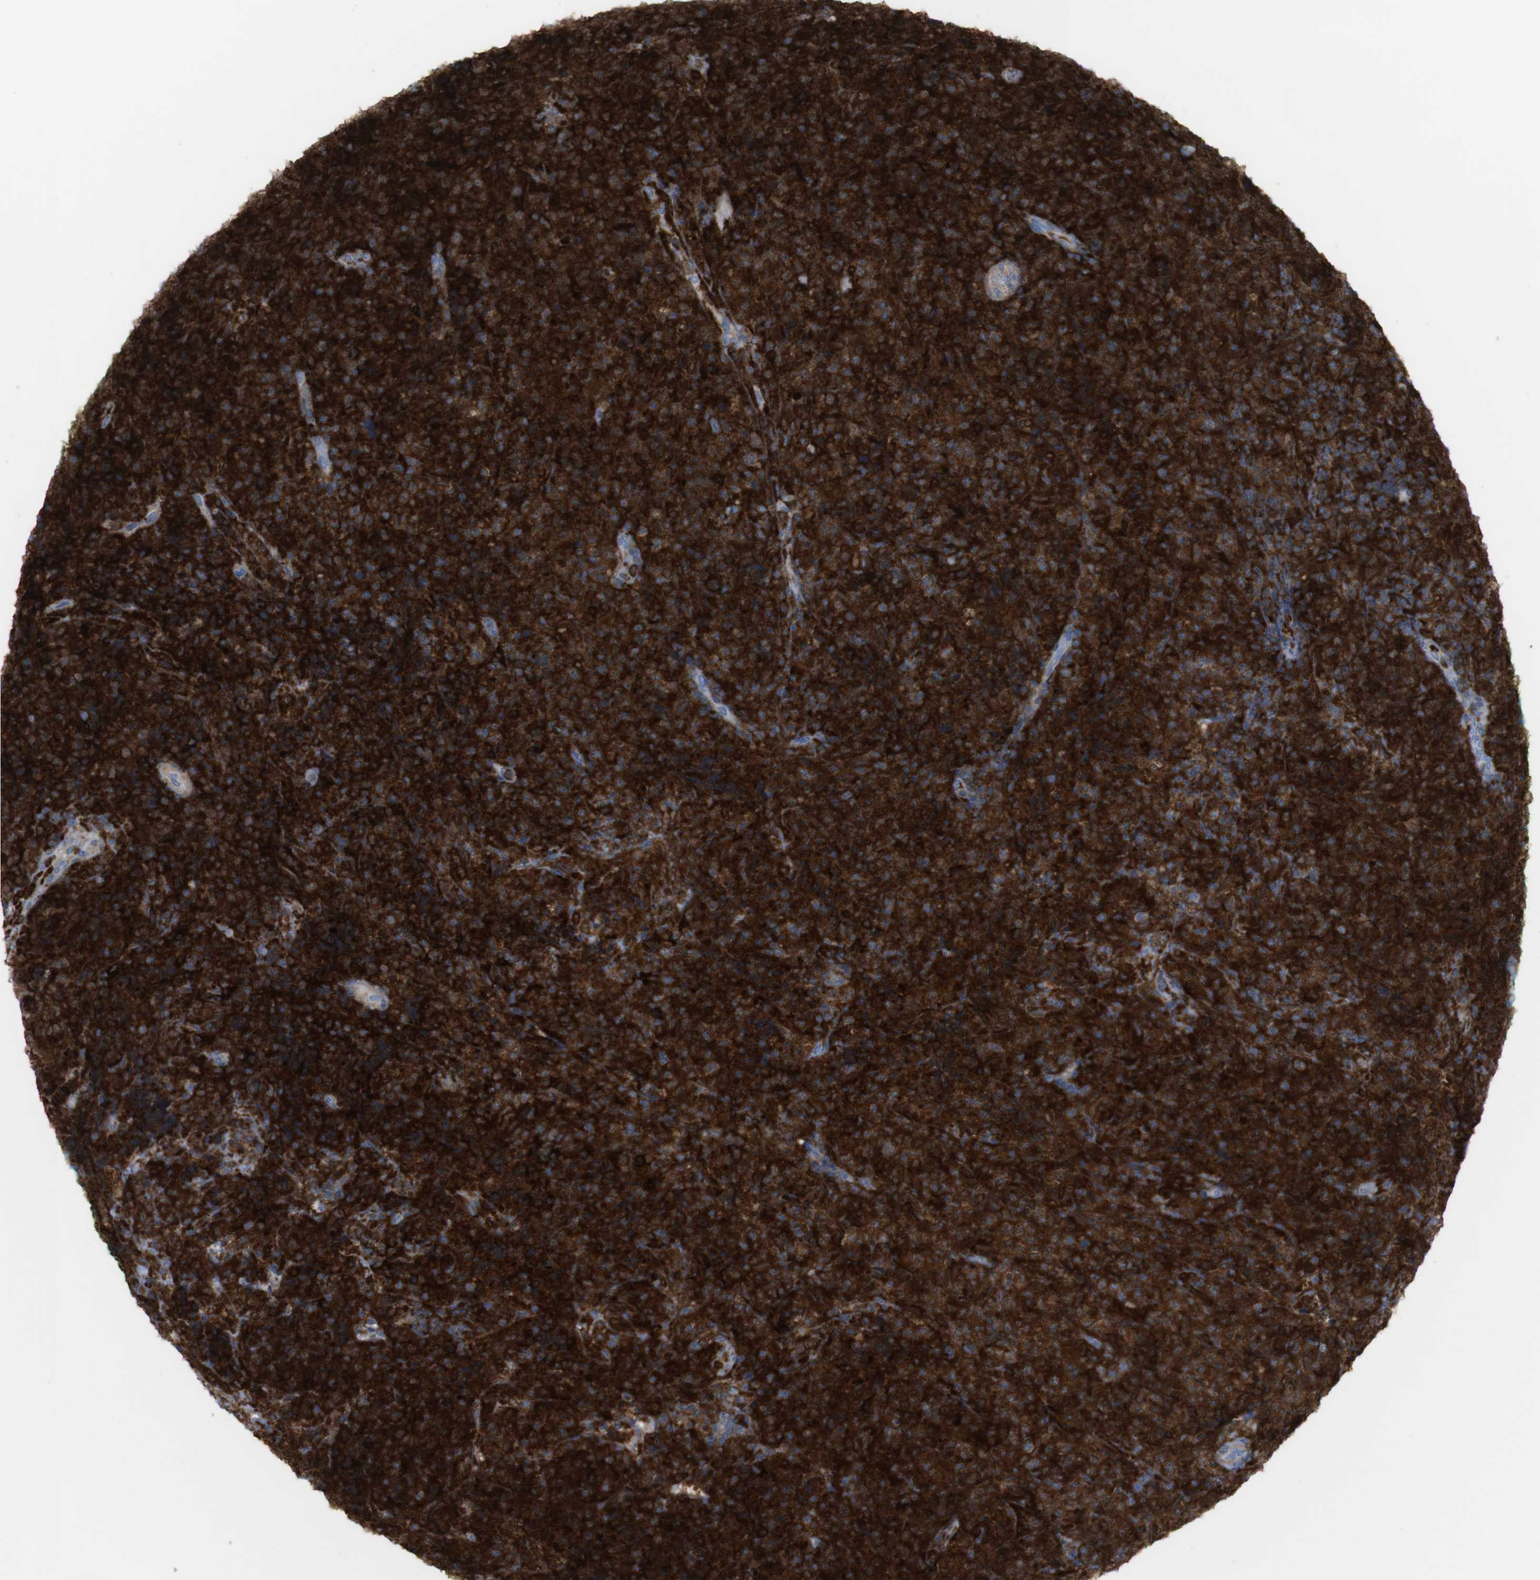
{"staining": {"intensity": "strong", "quantity": ">75%", "location": "cytoplasmic/membranous"}, "tissue": "lymphoma", "cell_type": "Tumor cells", "image_type": "cancer", "snomed": [{"axis": "morphology", "description": "Malignant lymphoma, non-Hodgkin's type, High grade"}, {"axis": "topography", "description": "Tonsil"}], "caption": "Strong cytoplasmic/membranous positivity for a protein is present in approximately >75% of tumor cells of high-grade malignant lymphoma, non-Hodgkin's type using immunohistochemistry.", "gene": "PRKCD", "patient": {"sex": "female", "age": 36}}